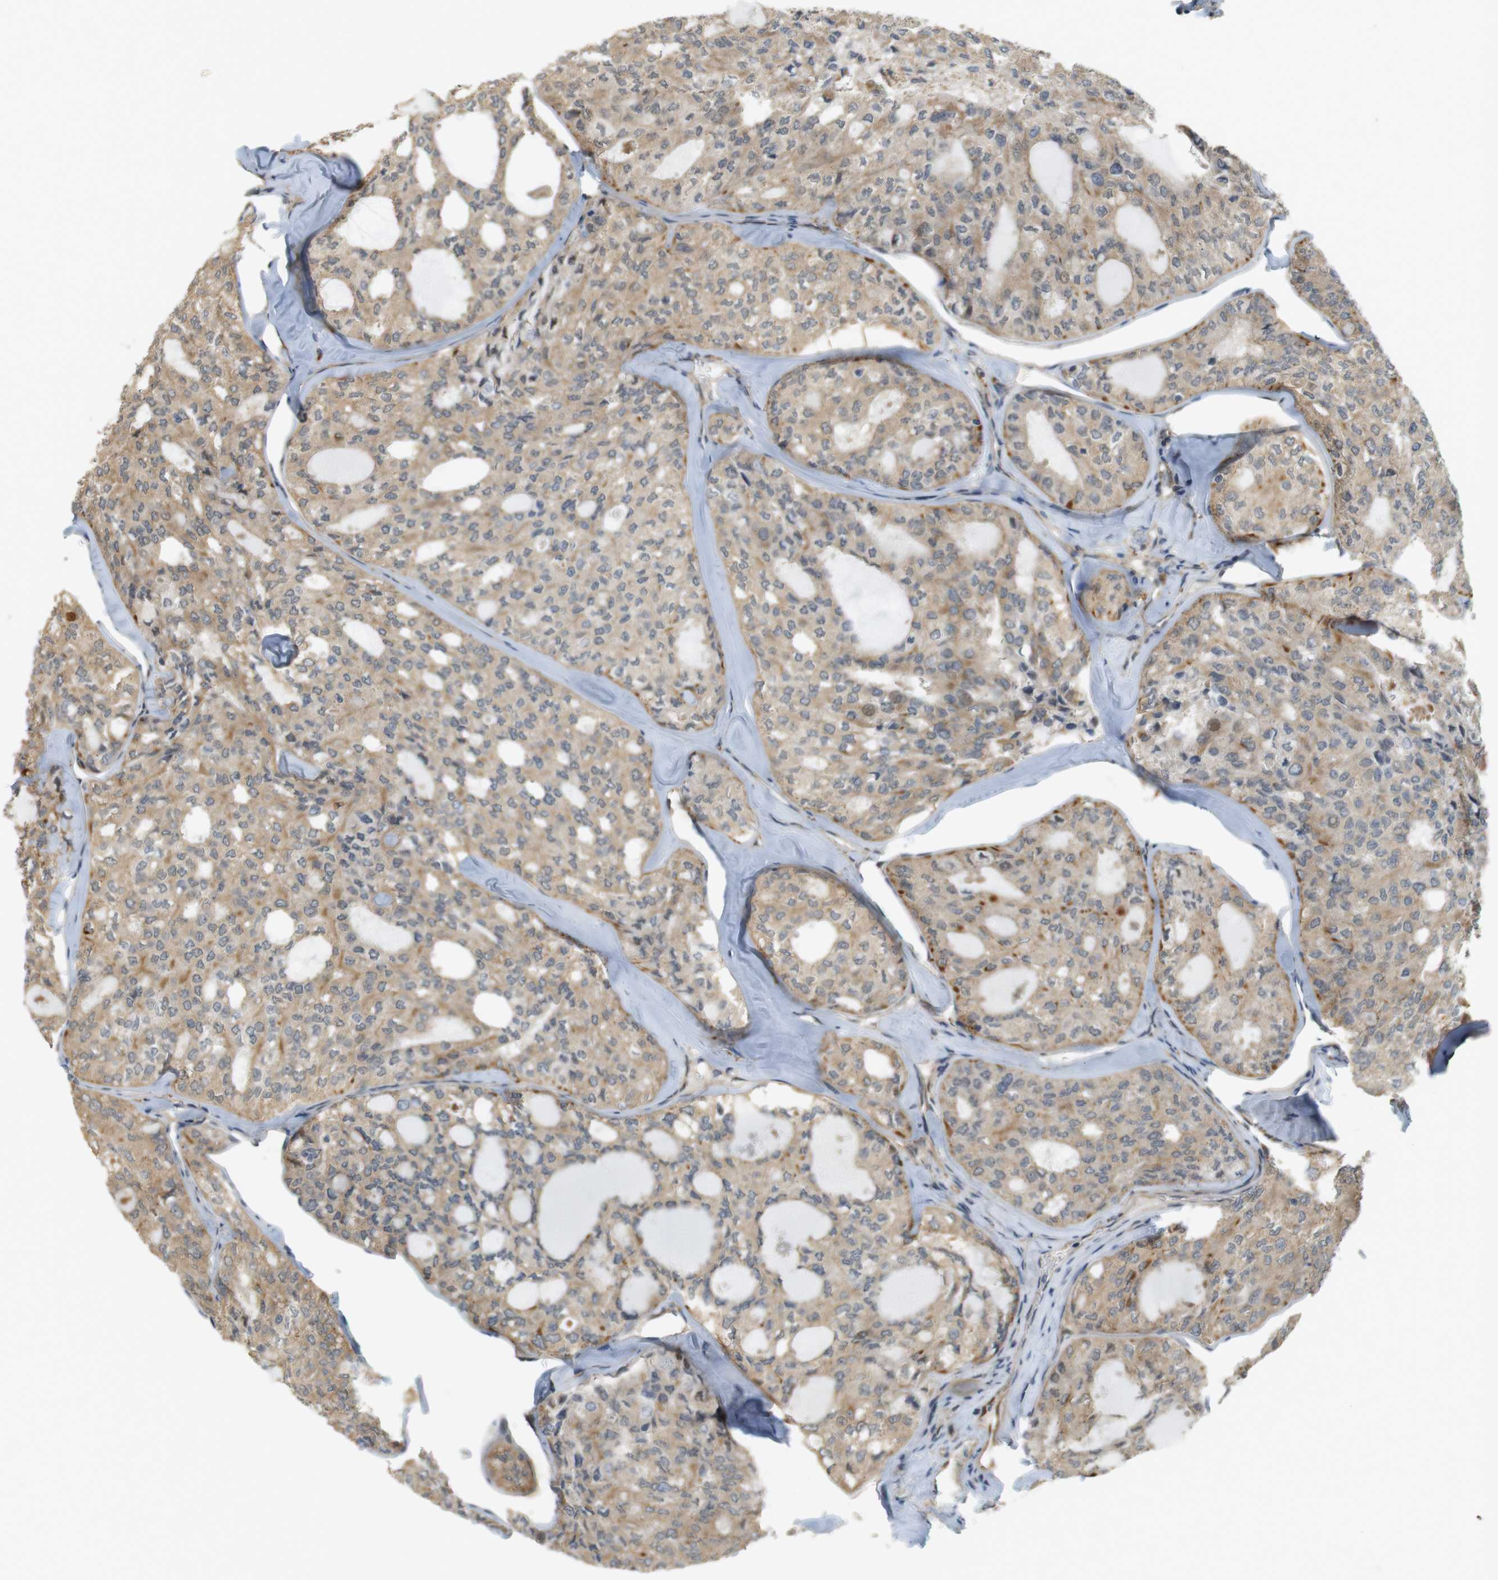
{"staining": {"intensity": "moderate", "quantity": ">75%", "location": "cytoplasmic/membranous"}, "tissue": "thyroid cancer", "cell_type": "Tumor cells", "image_type": "cancer", "snomed": [{"axis": "morphology", "description": "Follicular adenoma carcinoma, NOS"}, {"axis": "topography", "description": "Thyroid gland"}], "caption": "Human thyroid cancer (follicular adenoma carcinoma) stained for a protein (brown) shows moderate cytoplasmic/membranous positive expression in approximately >75% of tumor cells.", "gene": "TSPAN9", "patient": {"sex": "male", "age": 75}}